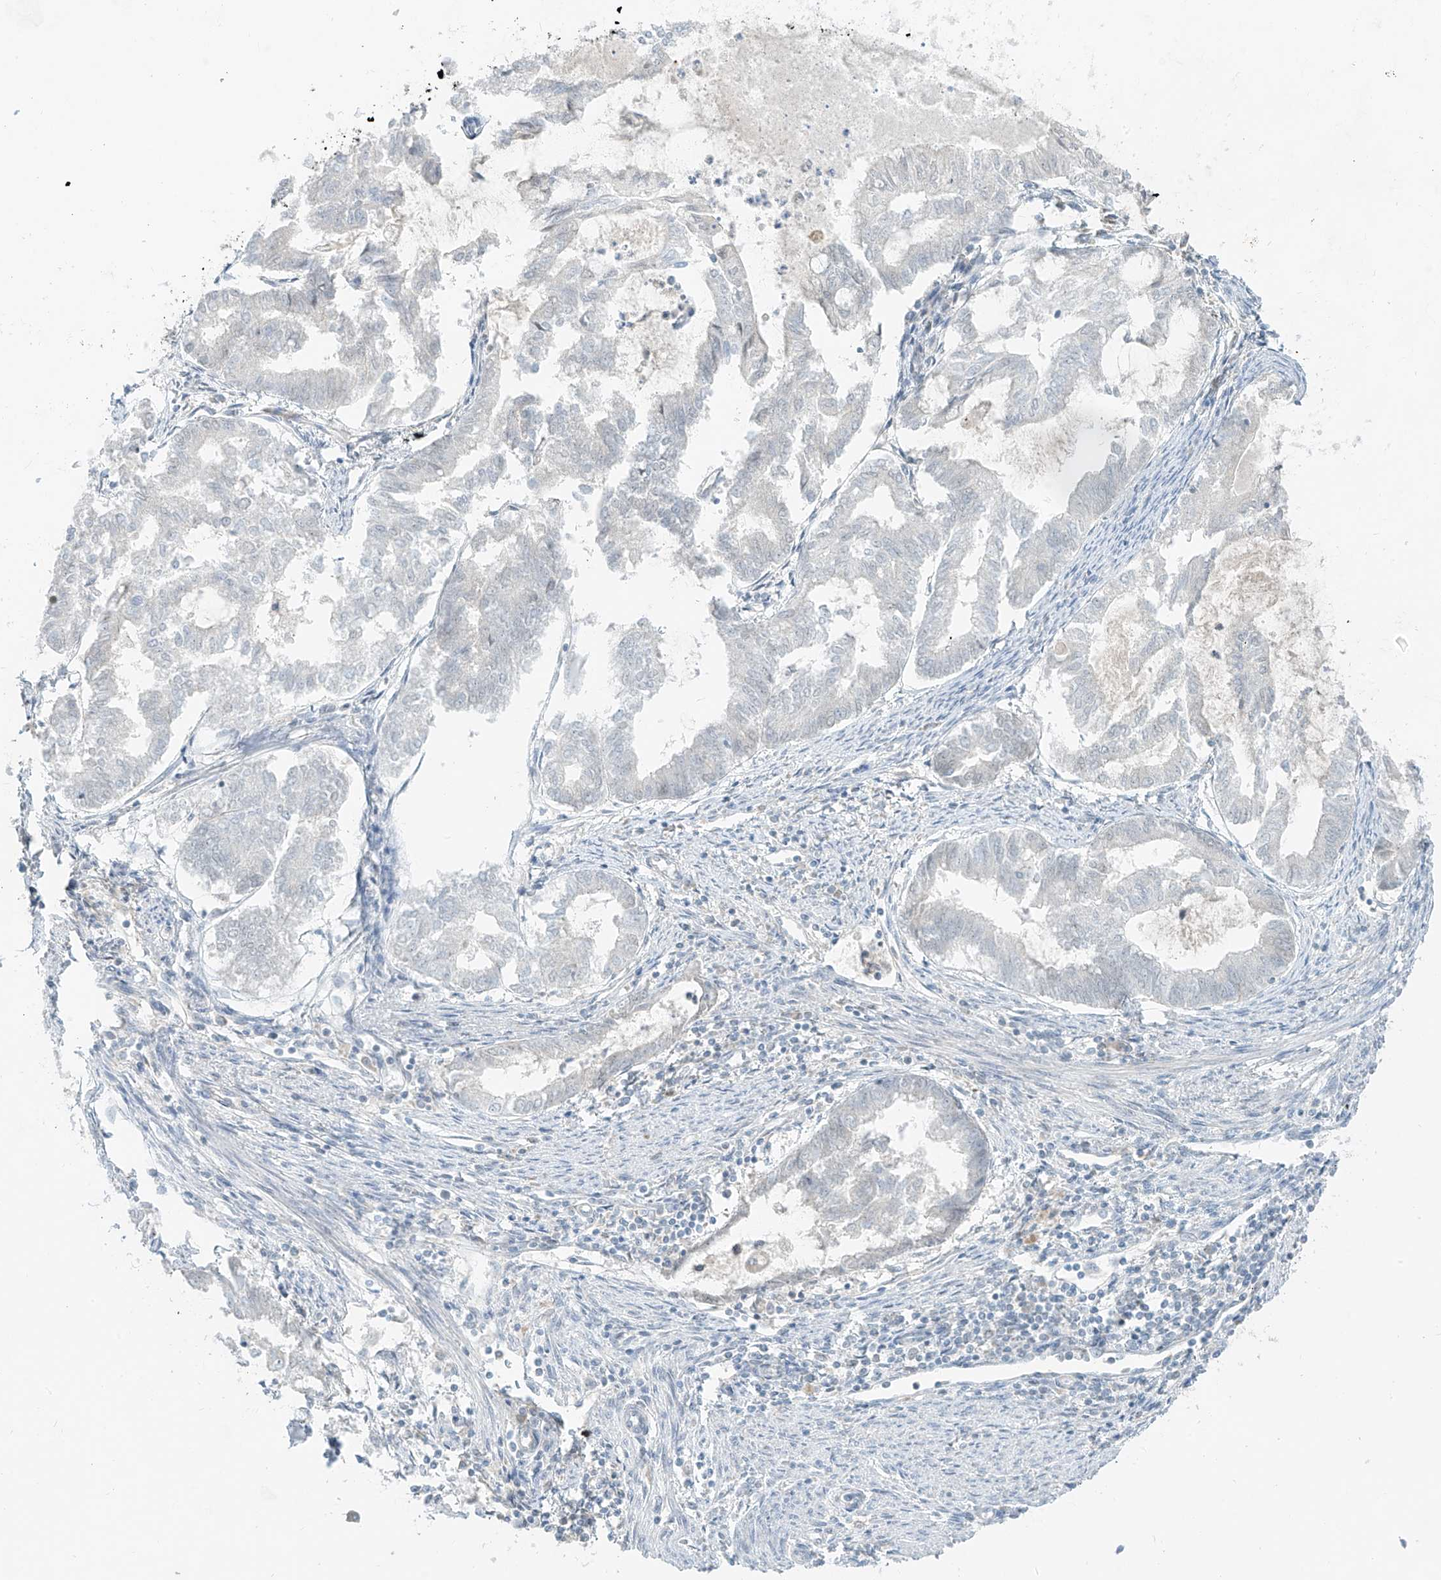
{"staining": {"intensity": "negative", "quantity": "none", "location": "none"}, "tissue": "endometrial cancer", "cell_type": "Tumor cells", "image_type": "cancer", "snomed": [{"axis": "morphology", "description": "Adenocarcinoma, NOS"}, {"axis": "topography", "description": "Endometrium"}], "caption": "DAB immunohistochemical staining of endometrial cancer (adenocarcinoma) shows no significant expression in tumor cells.", "gene": "C2orf42", "patient": {"sex": "female", "age": 79}}